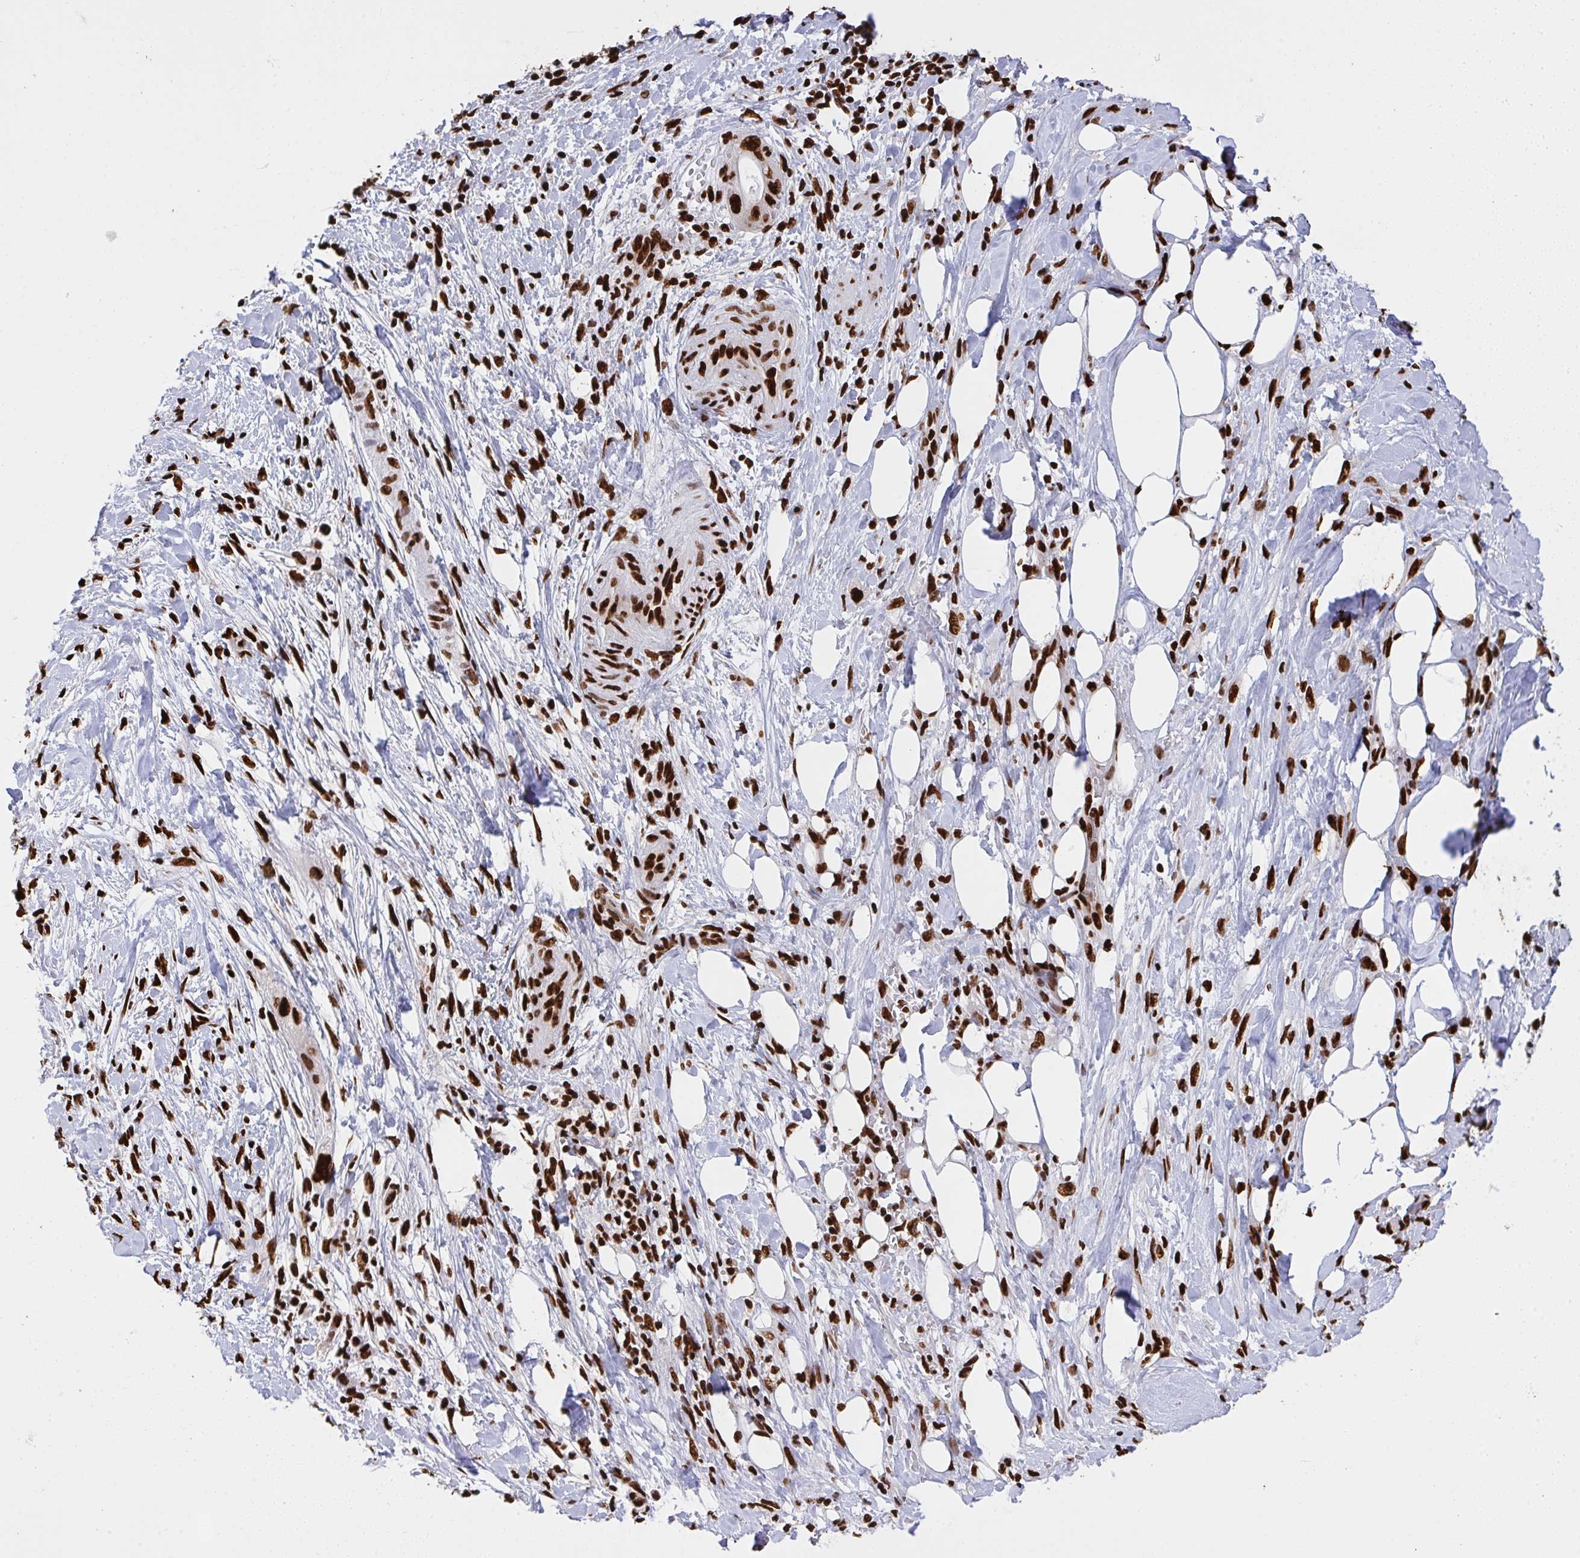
{"staining": {"intensity": "strong", "quantity": ">75%", "location": "nuclear"}, "tissue": "pancreatic cancer", "cell_type": "Tumor cells", "image_type": "cancer", "snomed": [{"axis": "morphology", "description": "Adenocarcinoma, NOS"}, {"axis": "topography", "description": "Pancreas"}], "caption": "Protein staining exhibits strong nuclear staining in approximately >75% of tumor cells in pancreatic cancer (adenocarcinoma).", "gene": "HNRNPL", "patient": {"sex": "male", "age": 44}}